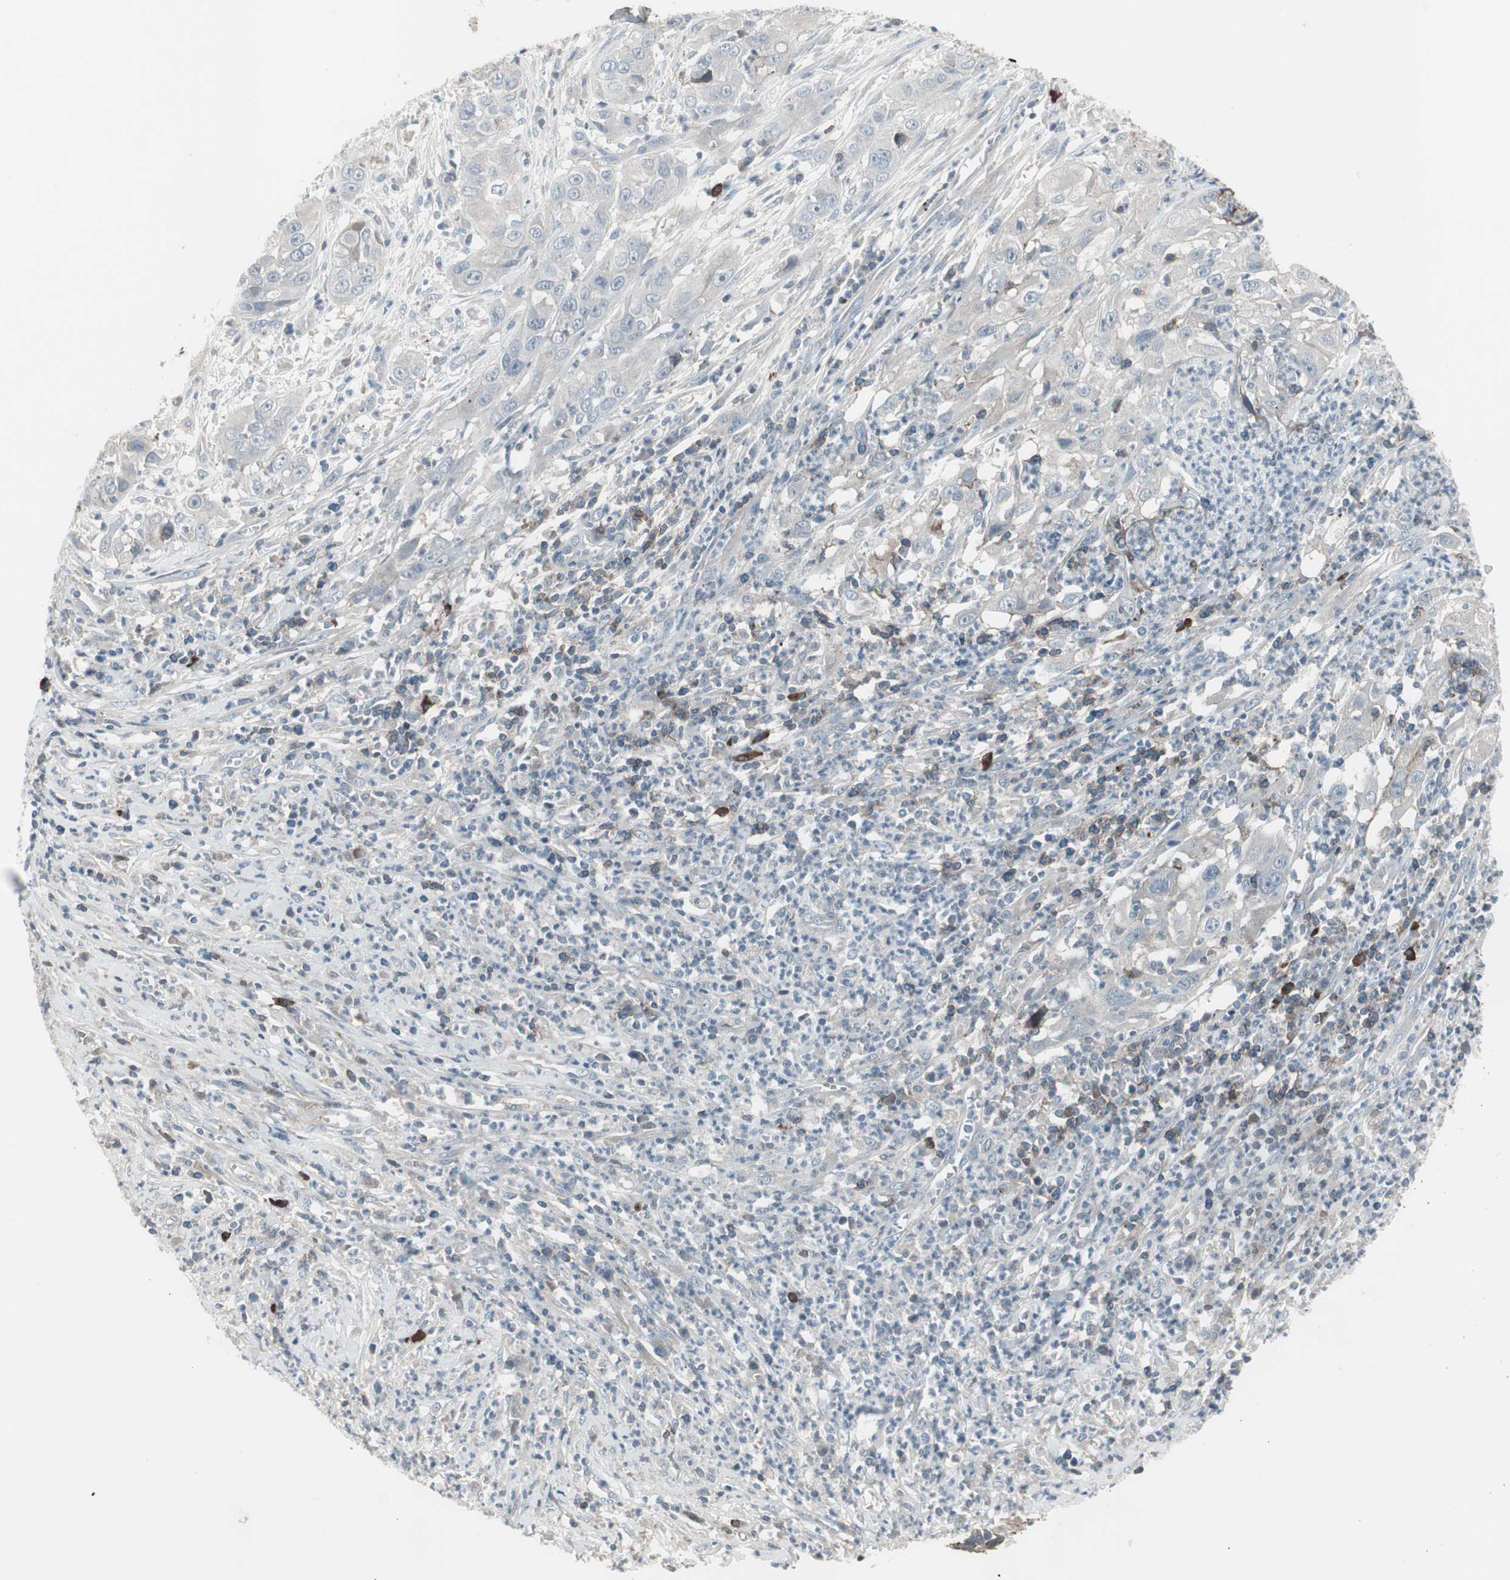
{"staining": {"intensity": "negative", "quantity": "none", "location": "none"}, "tissue": "cervical cancer", "cell_type": "Tumor cells", "image_type": "cancer", "snomed": [{"axis": "morphology", "description": "Squamous cell carcinoma, NOS"}, {"axis": "topography", "description": "Cervix"}], "caption": "This is an immunohistochemistry image of human cervical cancer (squamous cell carcinoma). There is no staining in tumor cells.", "gene": "ZSCAN32", "patient": {"sex": "female", "age": 32}}